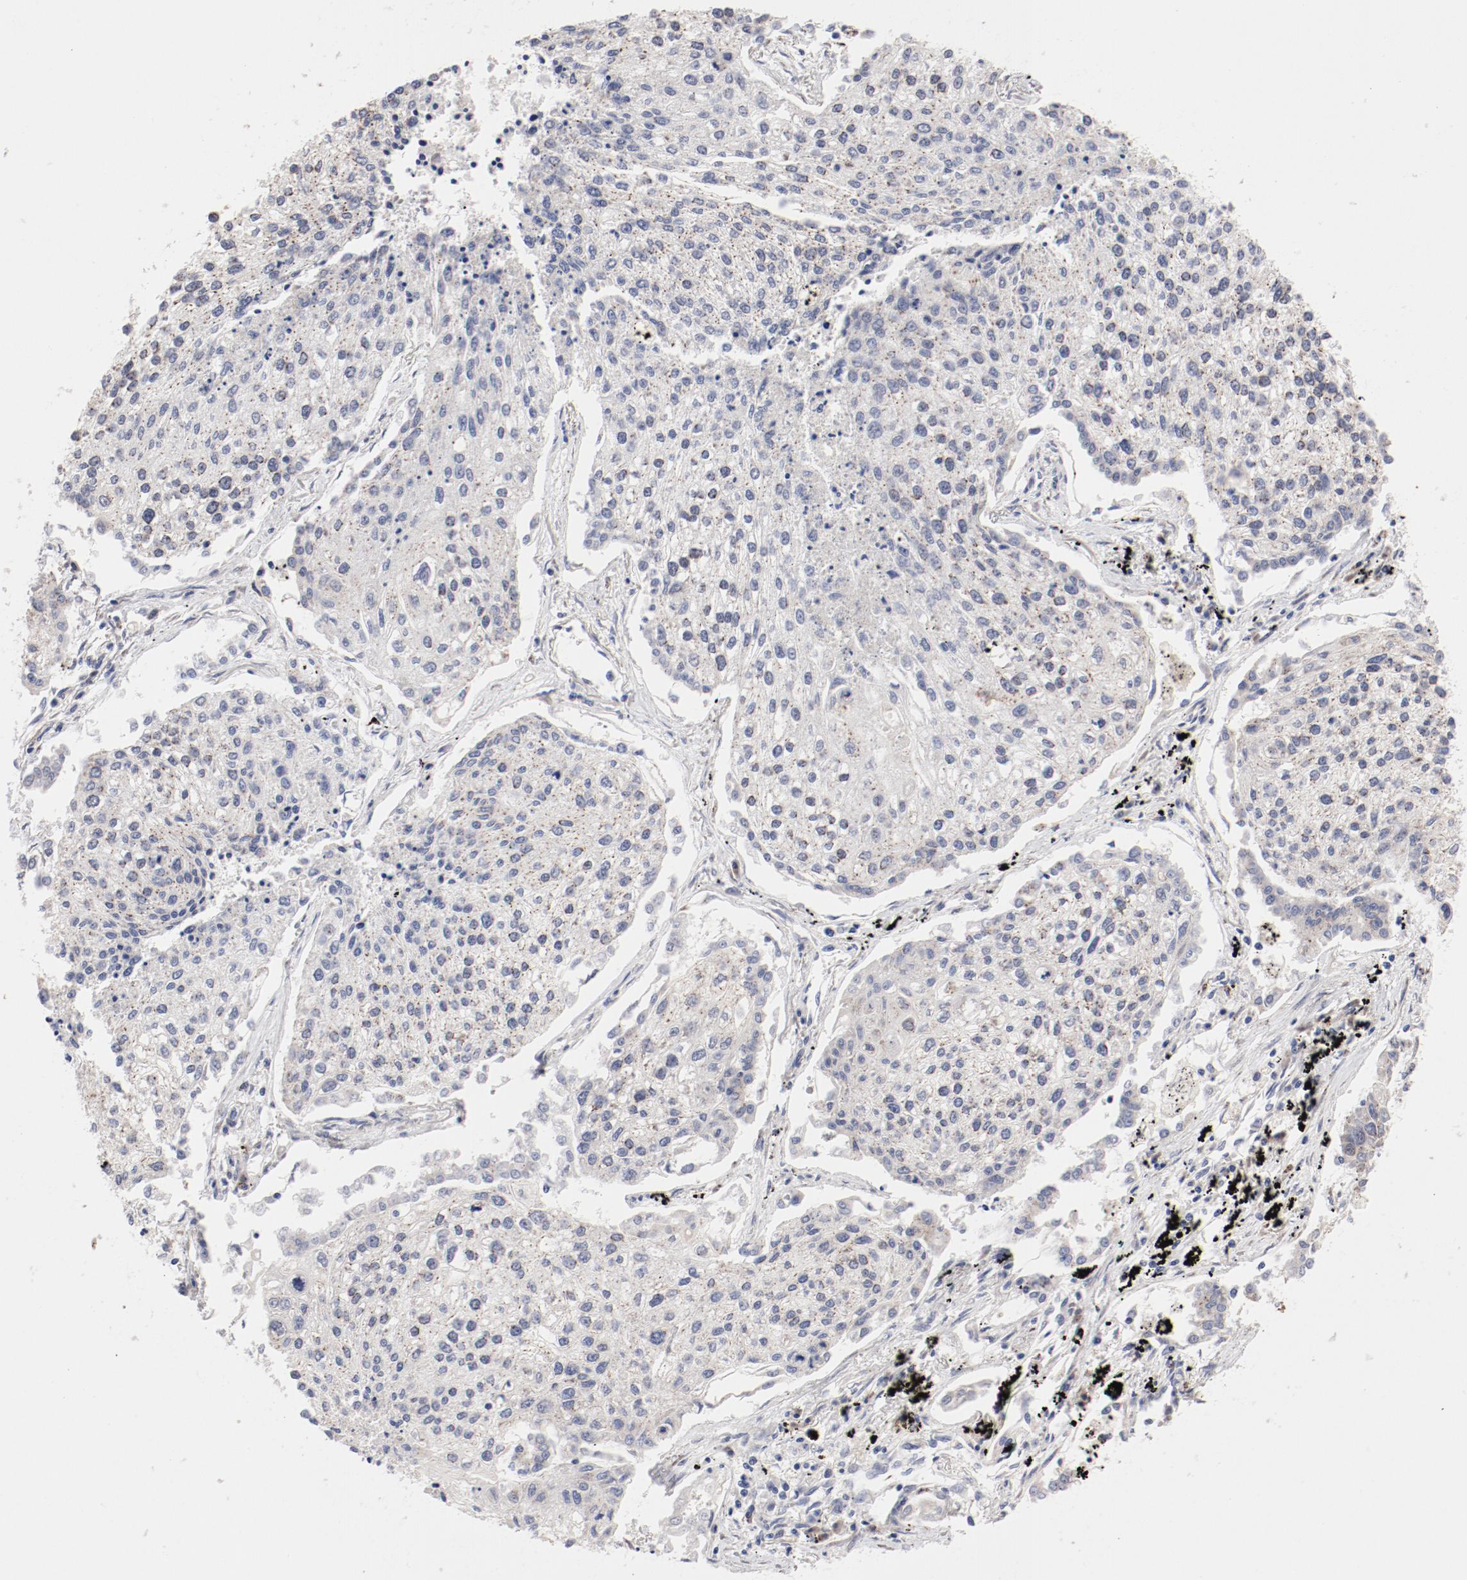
{"staining": {"intensity": "negative", "quantity": "none", "location": "none"}, "tissue": "lung cancer", "cell_type": "Tumor cells", "image_type": "cancer", "snomed": [{"axis": "morphology", "description": "Squamous cell carcinoma, NOS"}, {"axis": "topography", "description": "Lung"}], "caption": "Immunohistochemistry of human squamous cell carcinoma (lung) shows no expression in tumor cells.", "gene": "RPL12", "patient": {"sex": "male", "age": 75}}